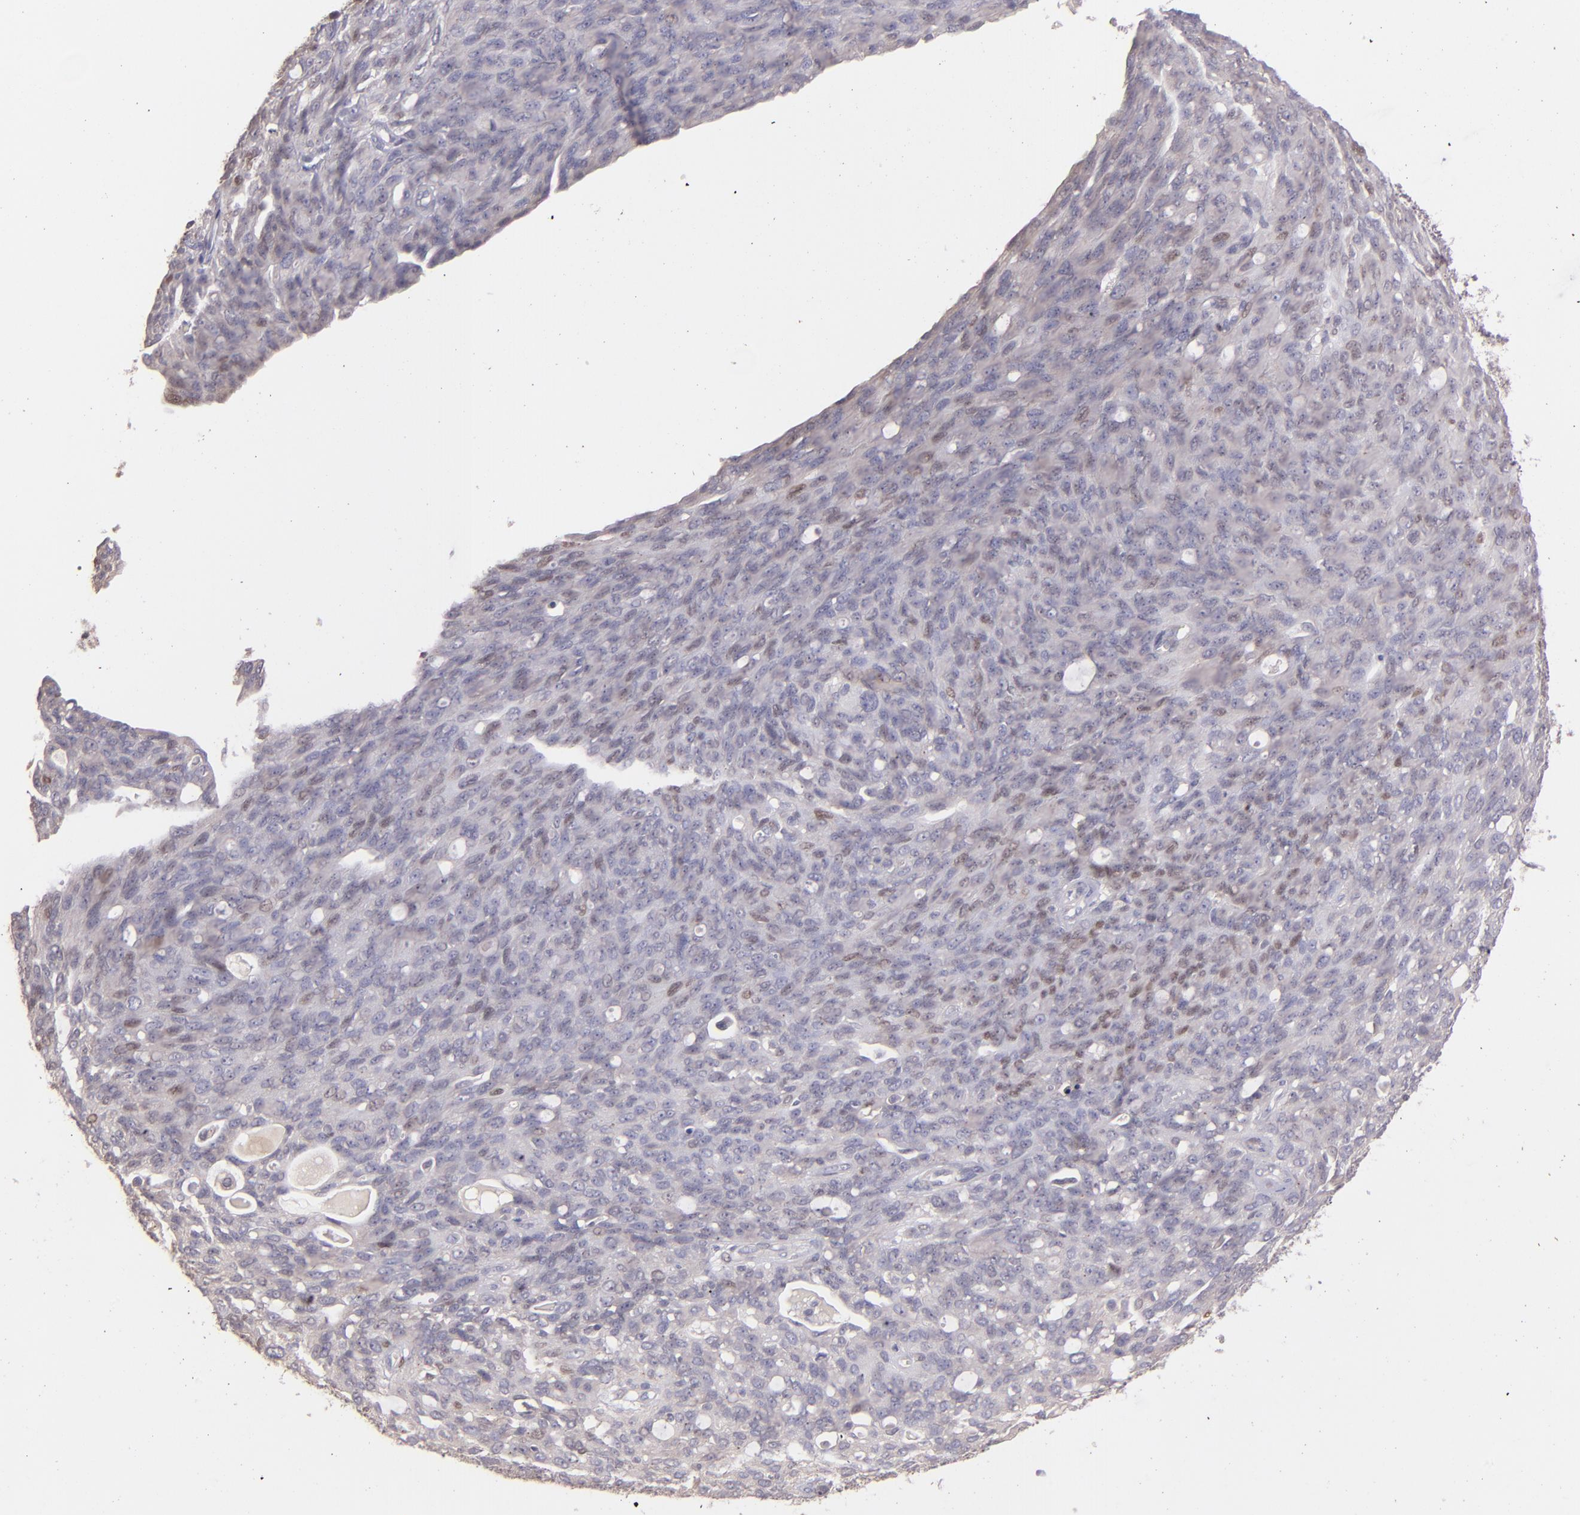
{"staining": {"intensity": "weak", "quantity": "<25%", "location": "cytoplasmic/membranous"}, "tissue": "ovarian cancer", "cell_type": "Tumor cells", "image_type": "cancer", "snomed": [{"axis": "morphology", "description": "Carcinoma, endometroid"}, {"axis": "topography", "description": "Ovary"}], "caption": "Ovarian cancer (endometroid carcinoma) was stained to show a protein in brown. There is no significant positivity in tumor cells.", "gene": "NUP62CL", "patient": {"sex": "female", "age": 60}}